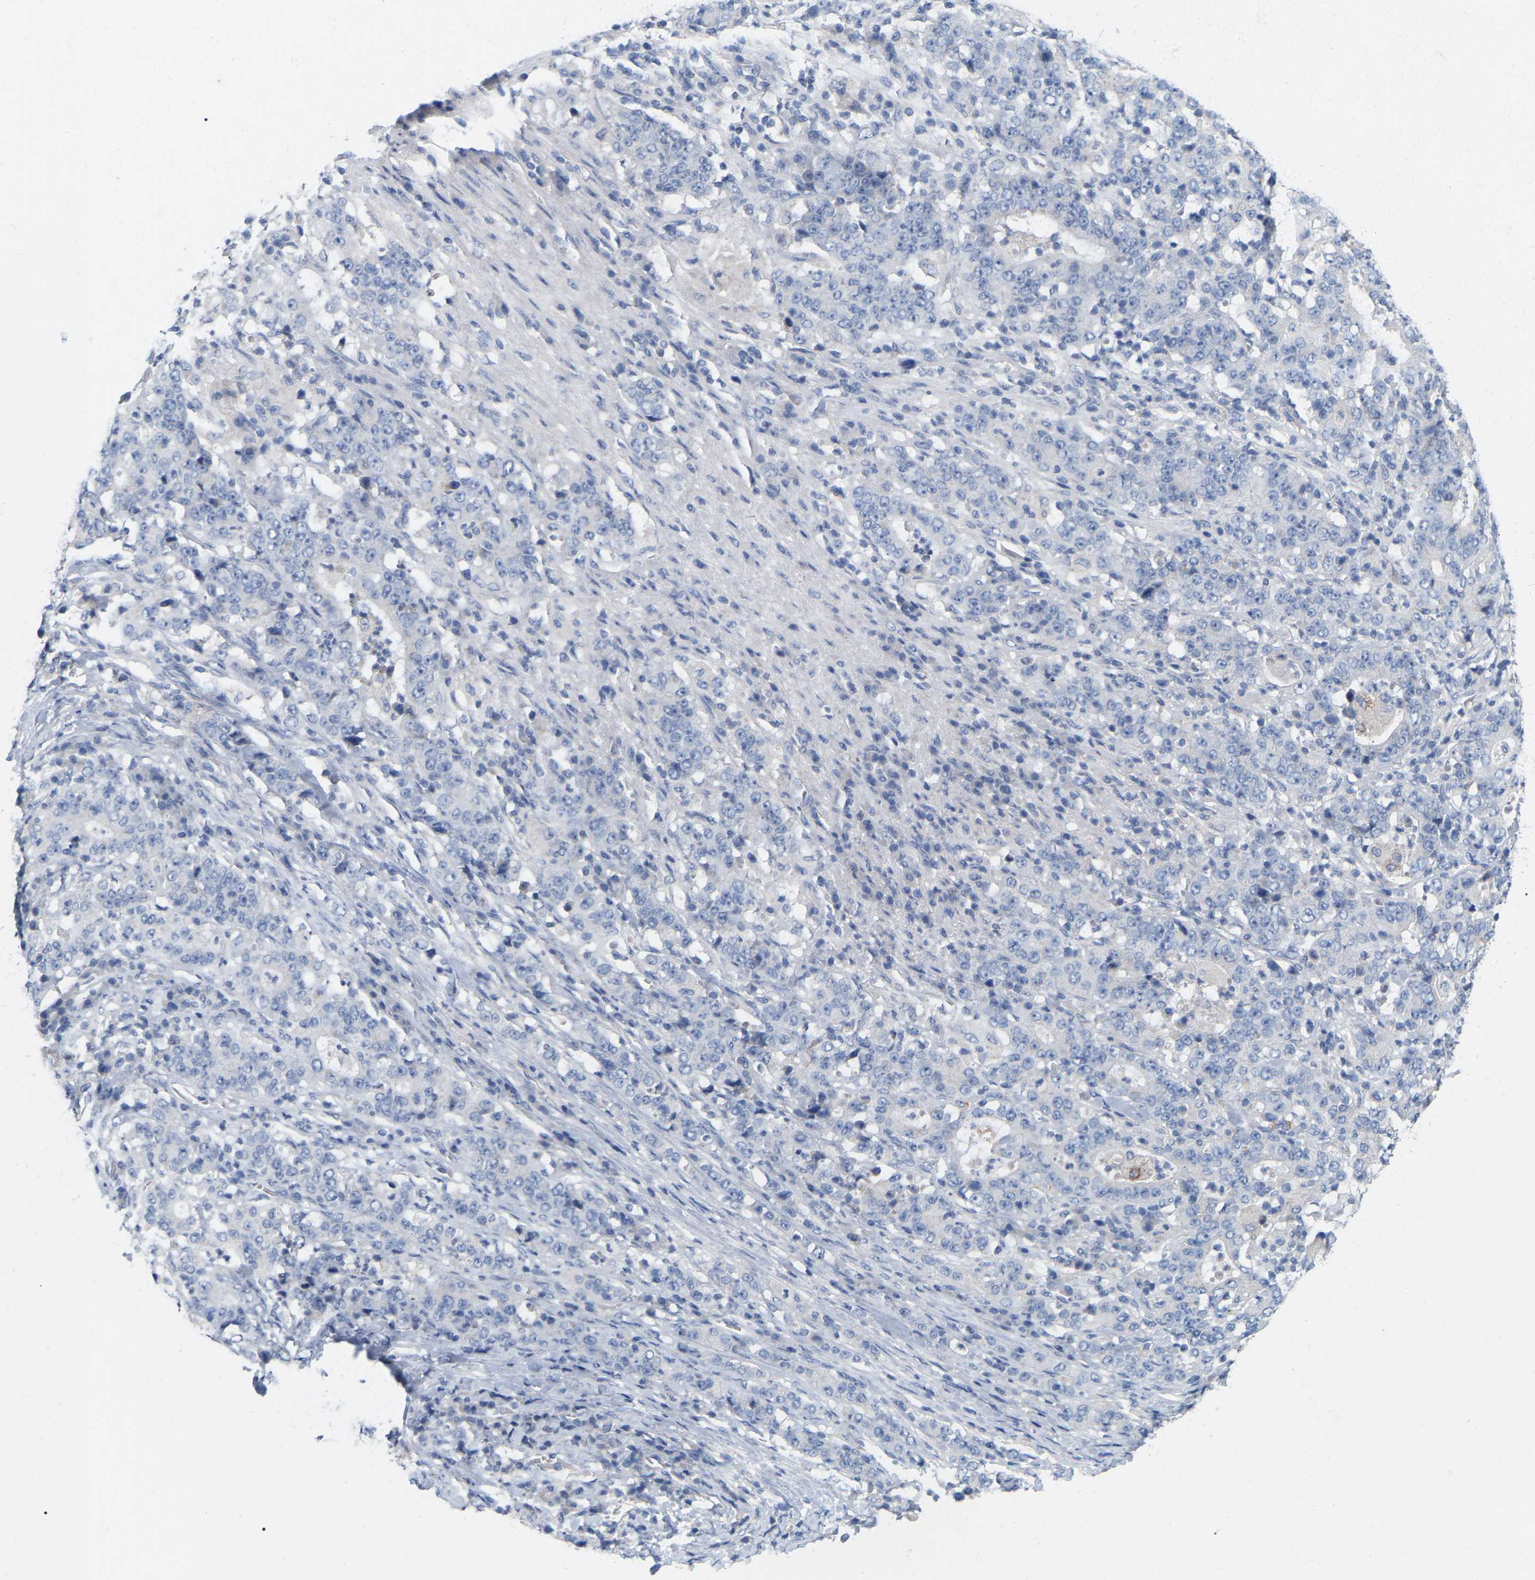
{"staining": {"intensity": "negative", "quantity": "none", "location": "none"}, "tissue": "stomach cancer", "cell_type": "Tumor cells", "image_type": "cancer", "snomed": [{"axis": "morphology", "description": "Normal tissue, NOS"}, {"axis": "morphology", "description": "Adenocarcinoma, NOS"}, {"axis": "topography", "description": "Stomach, upper"}, {"axis": "topography", "description": "Stomach"}], "caption": "IHC histopathology image of neoplastic tissue: stomach cancer (adenocarcinoma) stained with DAB (3,3'-diaminobenzidine) displays no significant protein positivity in tumor cells. The staining is performed using DAB brown chromogen with nuclei counter-stained in using hematoxylin.", "gene": "WIPI2", "patient": {"sex": "male", "age": 59}}